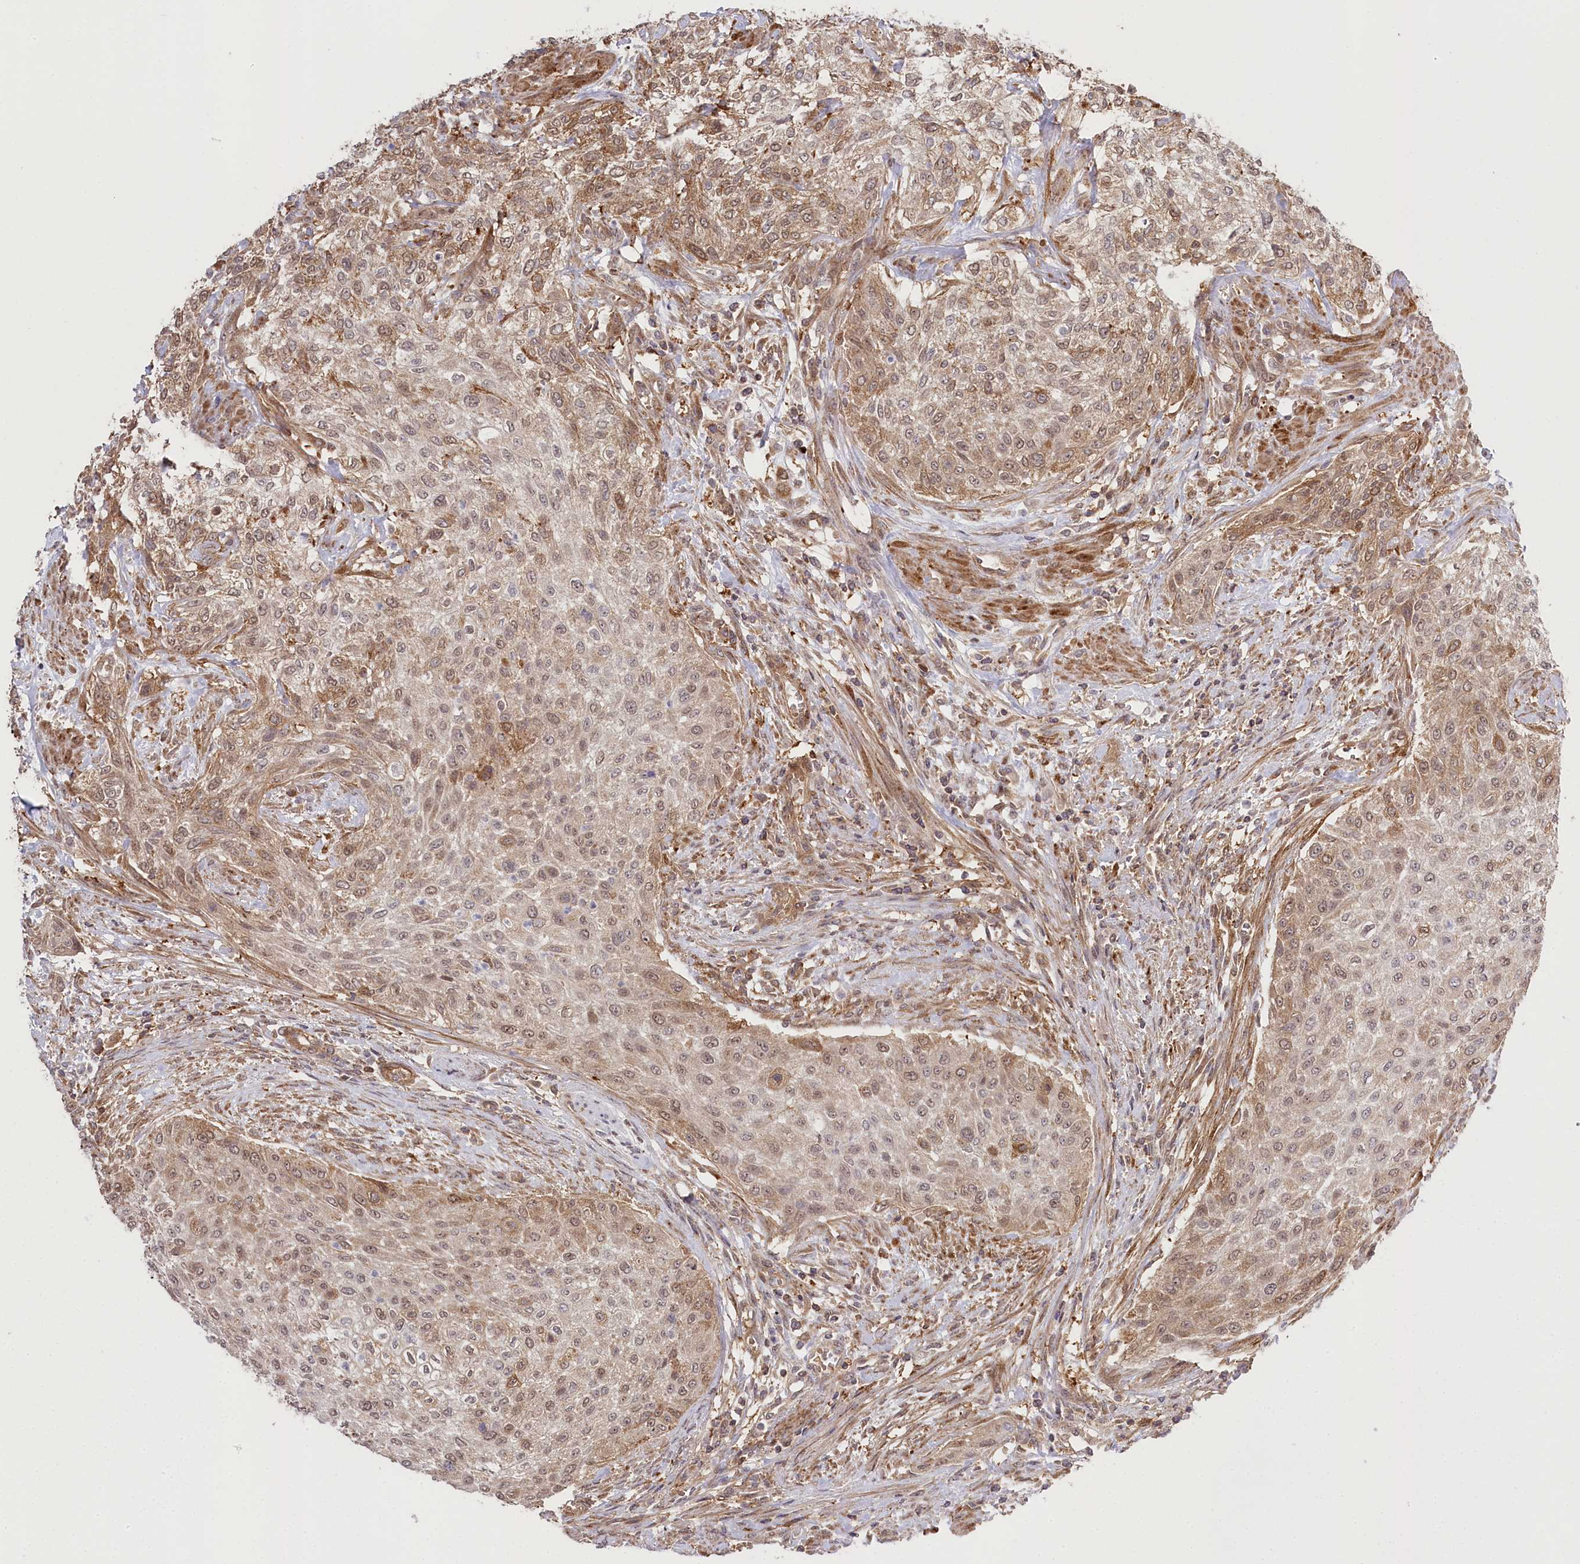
{"staining": {"intensity": "moderate", "quantity": "25%-75%", "location": "cytoplasmic/membranous"}, "tissue": "urothelial cancer", "cell_type": "Tumor cells", "image_type": "cancer", "snomed": [{"axis": "morphology", "description": "Urothelial carcinoma, High grade"}, {"axis": "topography", "description": "Urinary bladder"}], "caption": "Immunohistochemical staining of urothelial cancer shows medium levels of moderate cytoplasmic/membranous staining in about 25%-75% of tumor cells.", "gene": "CCDC91", "patient": {"sex": "male", "age": 35}}